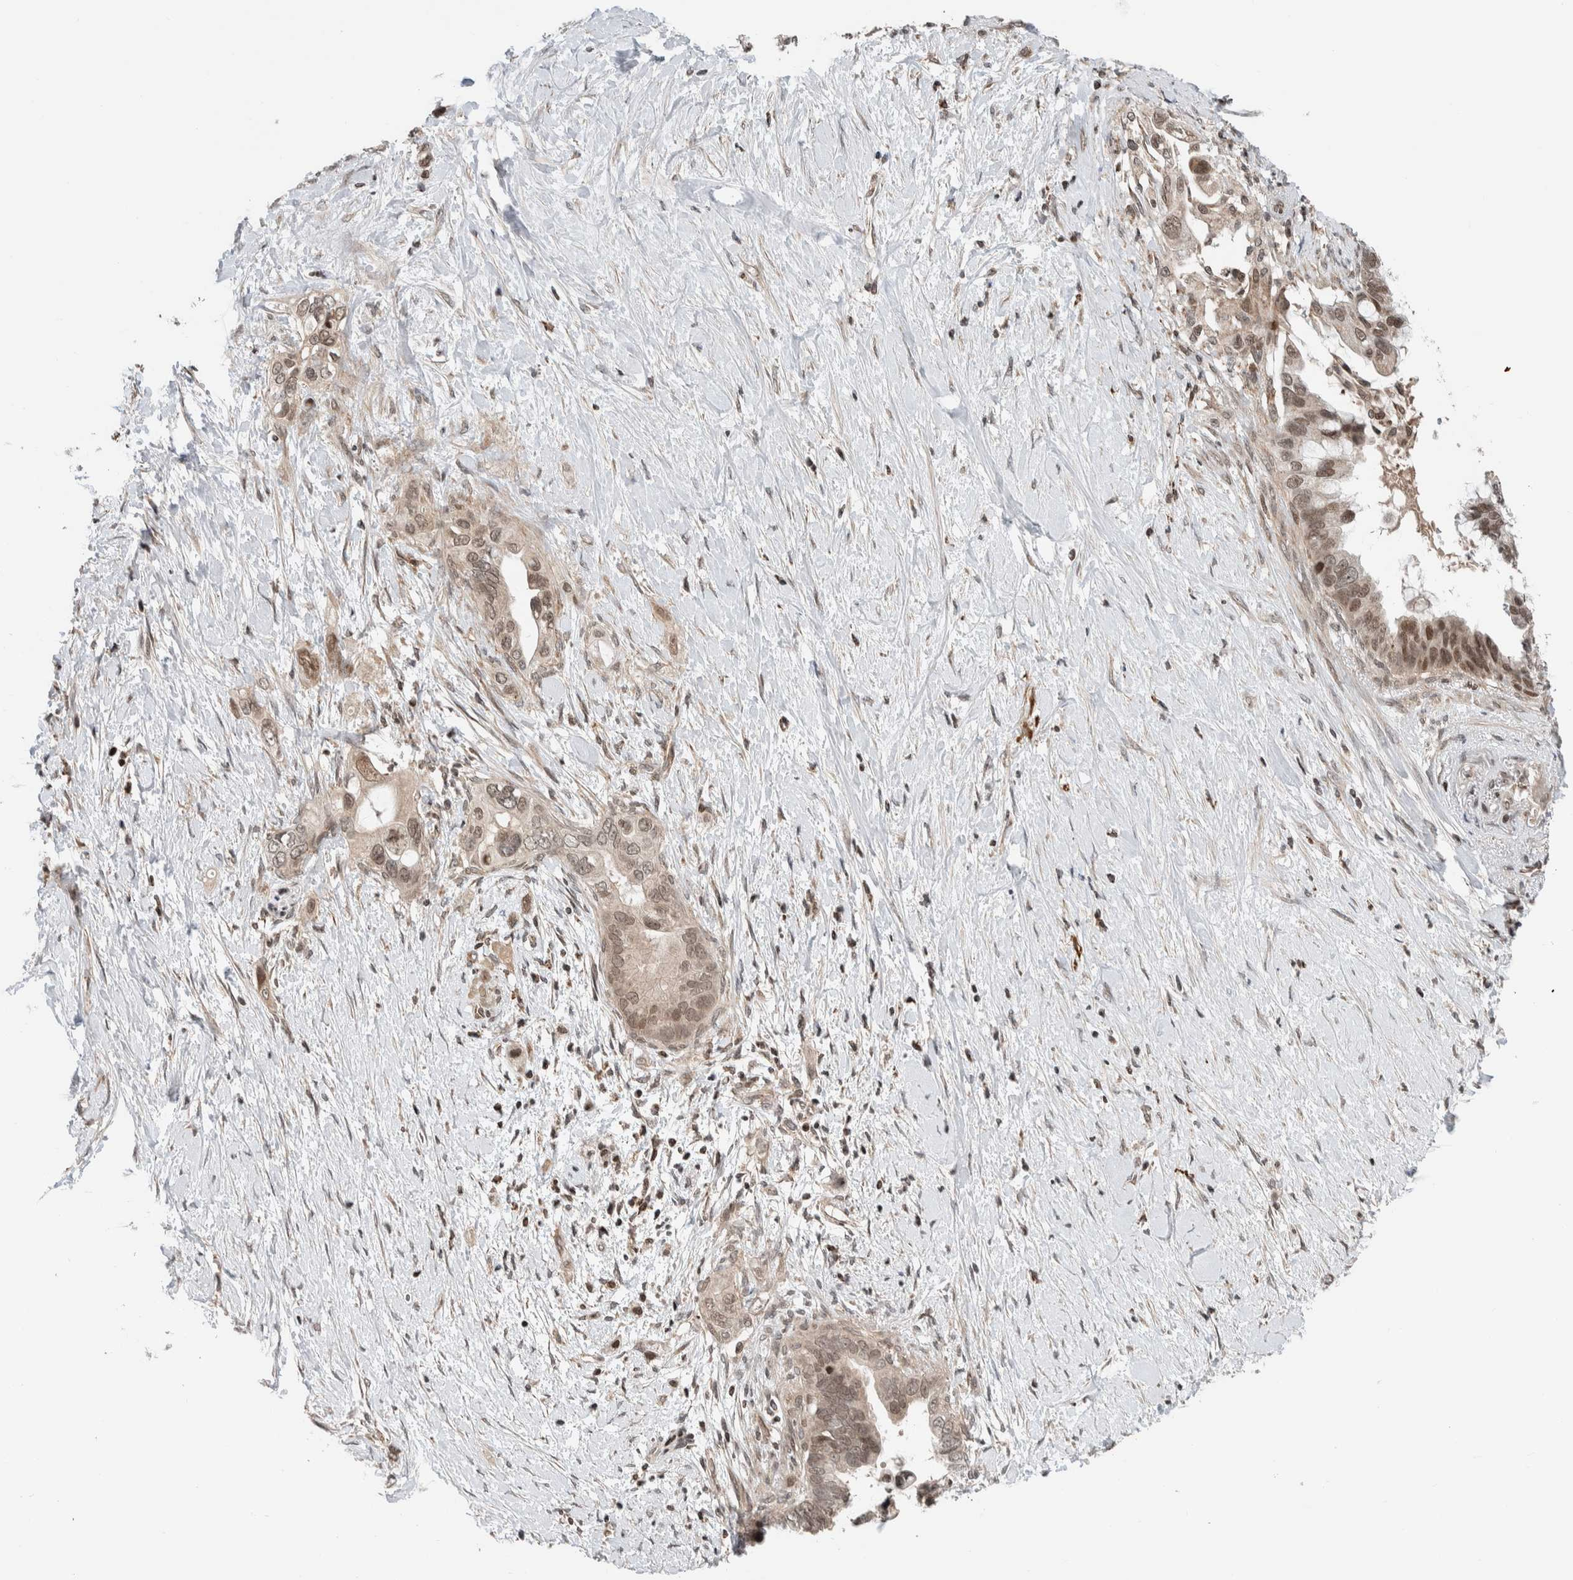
{"staining": {"intensity": "moderate", "quantity": ">75%", "location": "nuclear"}, "tissue": "pancreatic cancer", "cell_type": "Tumor cells", "image_type": "cancer", "snomed": [{"axis": "morphology", "description": "Adenocarcinoma, NOS"}, {"axis": "topography", "description": "Pancreas"}], "caption": "Pancreatic cancer (adenocarcinoma) stained for a protein (brown) exhibits moderate nuclear positive staining in about >75% of tumor cells.", "gene": "NPLOC4", "patient": {"sex": "female", "age": 56}}